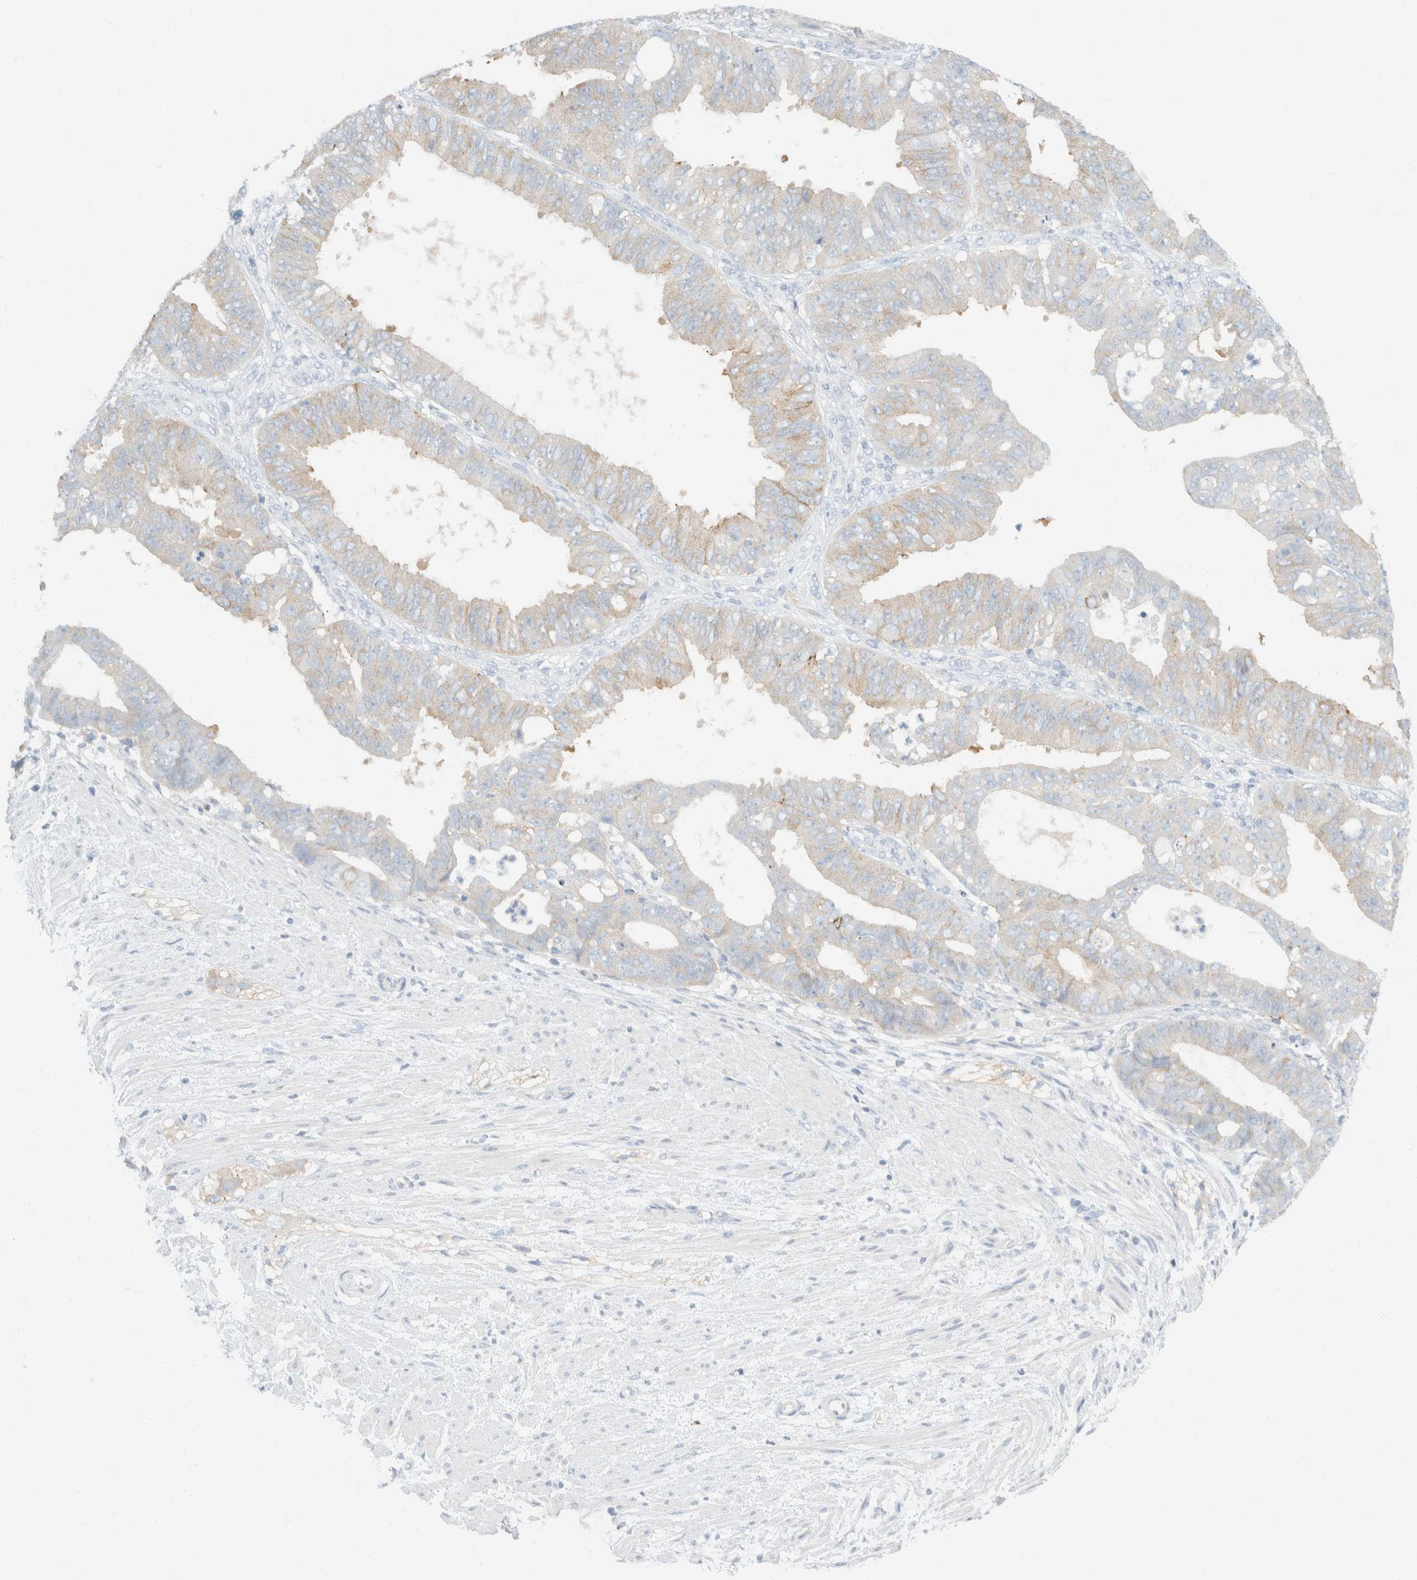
{"staining": {"intensity": "weak", "quantity": "<25%", "location": "cytoplasmic/membranous"}, "tissue": "ovarian cancer", "cell_type": "Tumor cells", "image_type": "cancer", "snomed": [{"axis": "morphology", "description": "Carcinoma, endometroid"}, {"axis": "topography", "description": "Ovary"}], "caption": "This photomicrograph is of endometroid carcinoma (ovarian) stained with immunohistochemistry to label a protein in brown with the nuclei are counter-stained blue. There is no expression in tumor cells.", "gene": "SH3GLB2", "patient": {"sex": "female", "age": 42}}